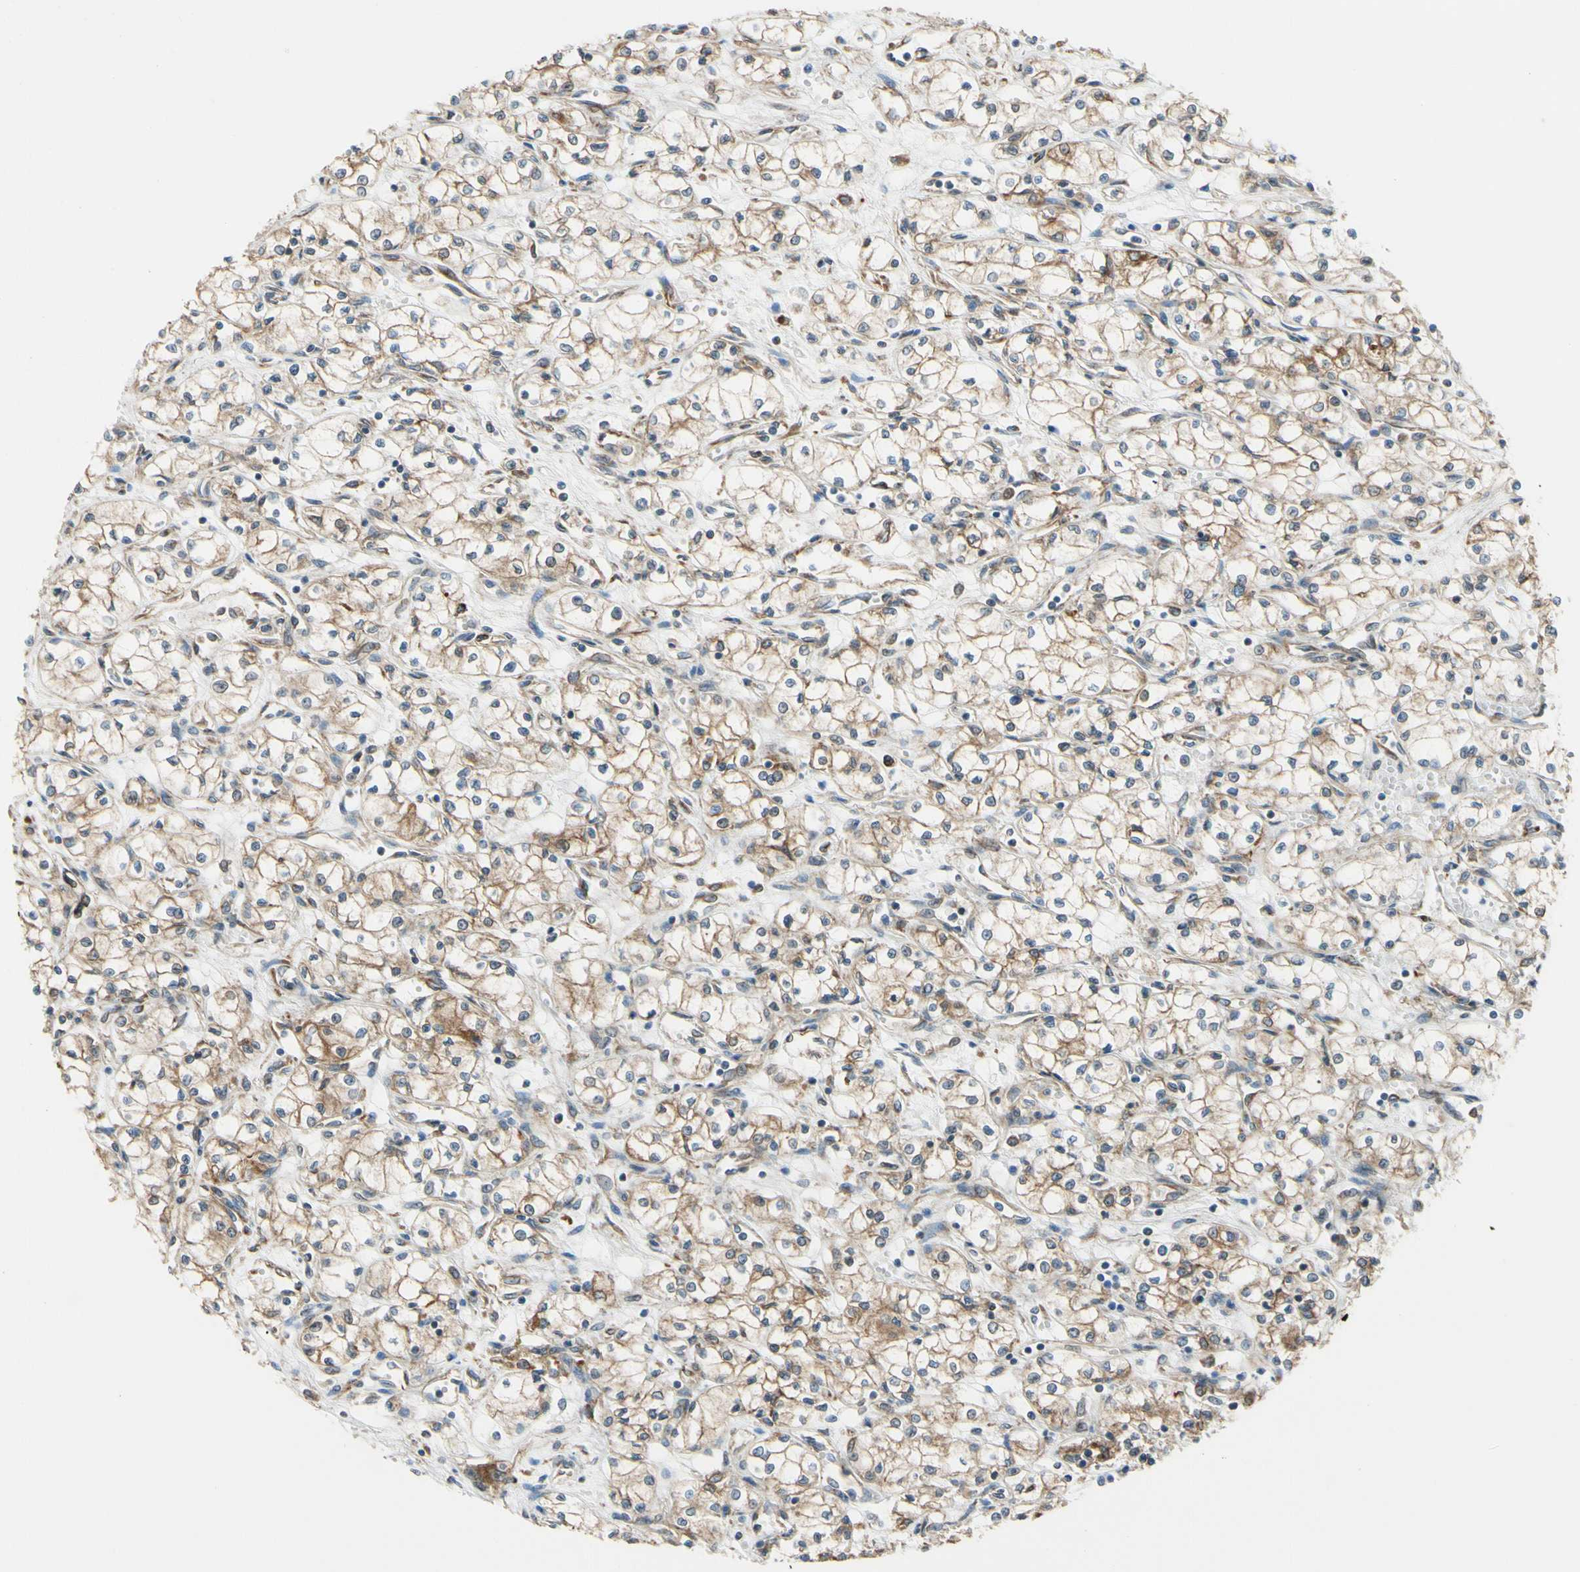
{"staining": {"intensity": "moderate", "quantity": "25%-75%", "location": "cytoplasmic/membranous"}, "tissue": "renal cancer", "cell_type": "Tumor cells", "image_type": "cancer", "snomed": [{"axis": "morphology", "description": "Normal tissue, NOS"}, {"axis": "morphology", "description": "Adenocarcinoma, NOS"}, {"axis": "topography", "description": "Kidney"}], "caption": "Immunohistochemical staining of human renal cancer exhibits medium levels of moderate cytoplasmic/membranous protein staining in about 25%-75% of tumor cells.", "gene": "CLCC1", "patient": {"sex": "male", "age": 59}}